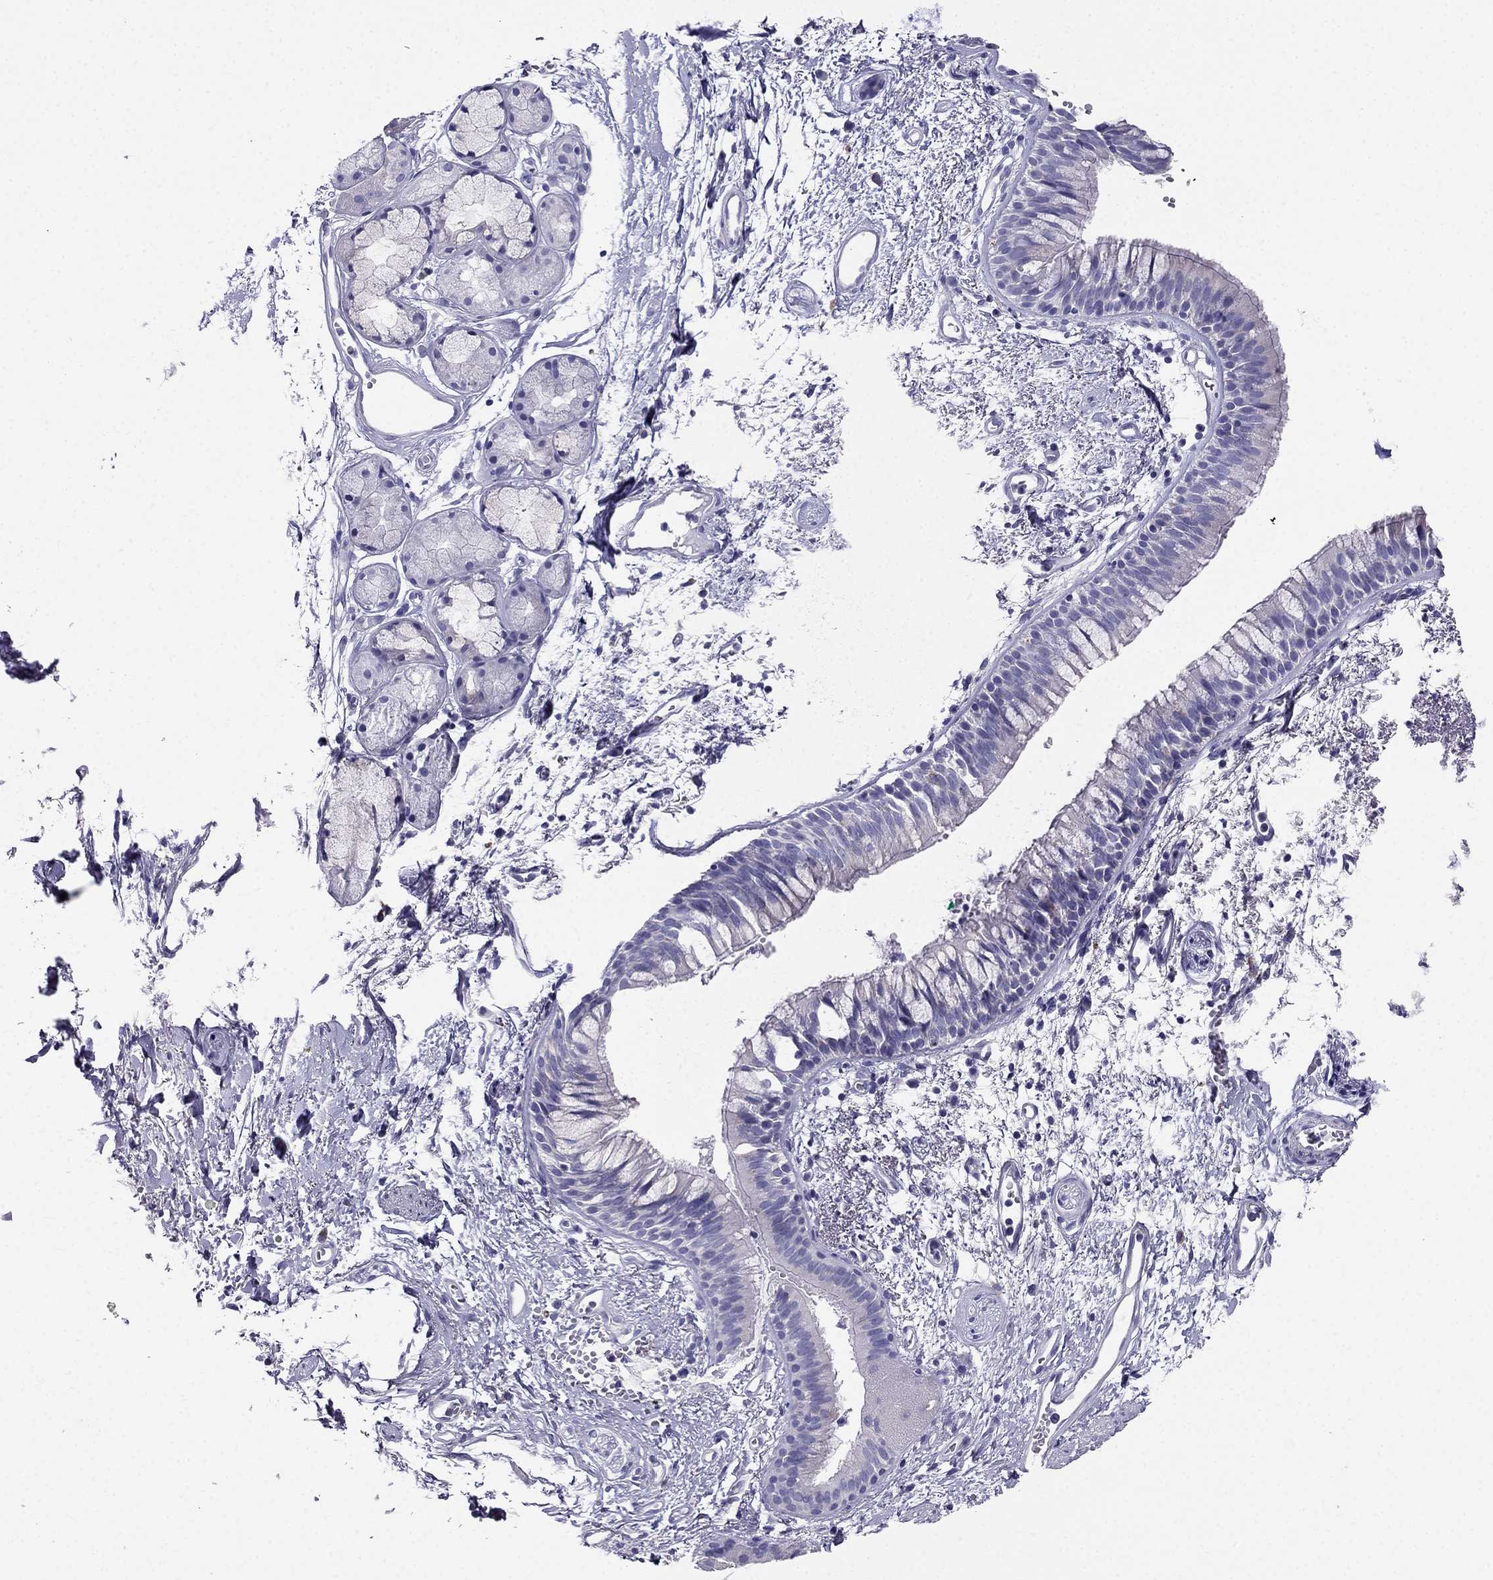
{"staining": {"intensity": "negative", "quantity": "none", "location": "none"}, "tissue": "bronchus", "cell_type": "Respiratory epithelial cells", "image_type": "normal", "snomed": [{"axis": "morphology", "description": "Normal tissue, NOS"}, {"axis": "topography", "description": "Cartilage tissue"}, {"axis": "topography", "description": "Bronchus"}], "caption": "DAB (3,3'-diaminobenzidine) immunohistochemical staining of unremarkable human bronchus exhibits no significant staining in respiratory epithelial cells. The staining is performed using DAB brown chromogen with nuclei counter-stained in using hematoxylin.", "gene": "PTH", "patient": {"sex": "male", "age": 66}}